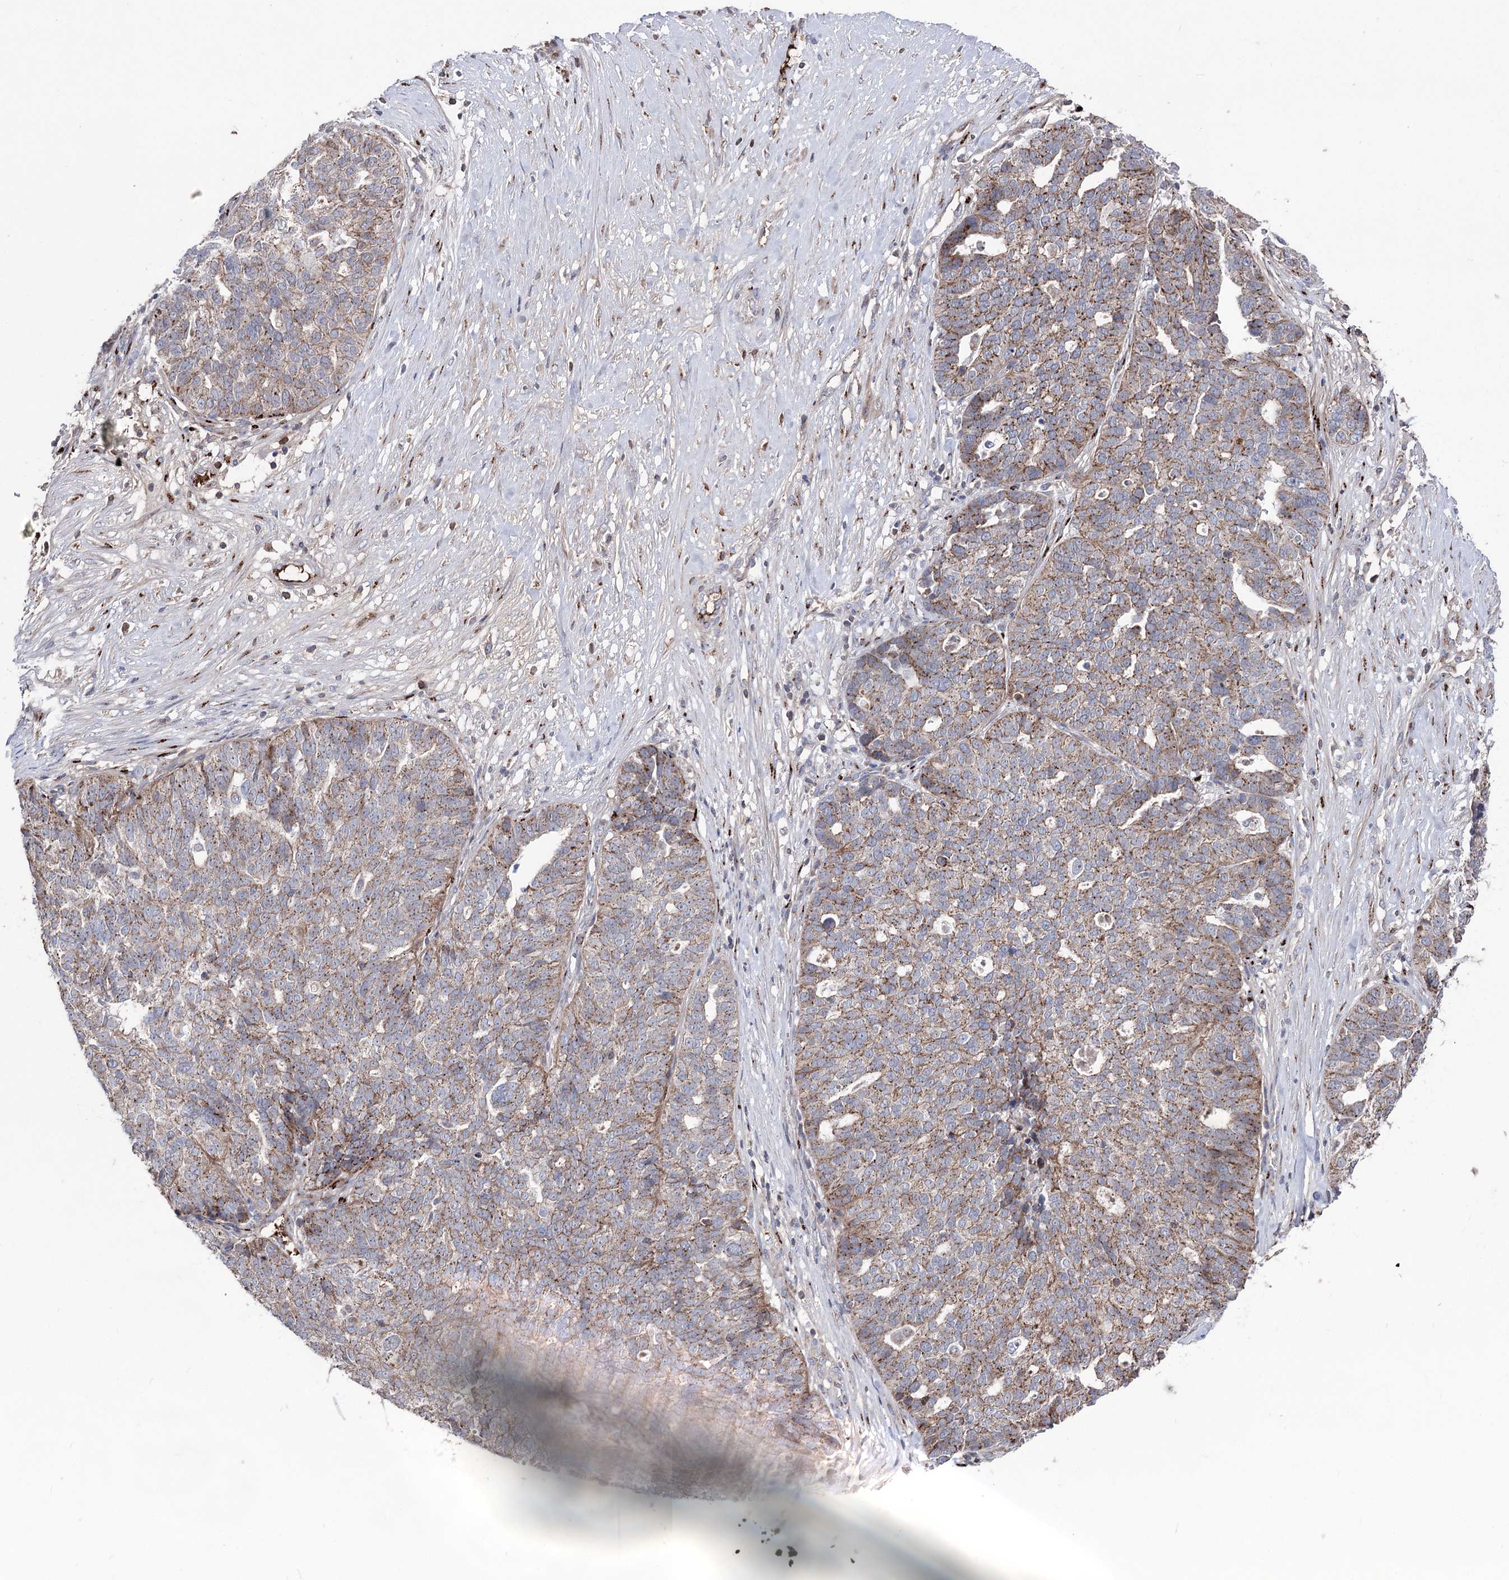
{"staining": {"intensity": "moderate", "quantity": "25%-75%", "location": "cytoplasmic/membranous"}, "tissue": "ovarian cancer", "cell_type": "Tumor cells", "image_type": "cancer", "snomed": [{"axis": "morphology", "description": "Cystadenocarcinoma, serous, NOS"}, {"axis": "topography", "description": "Ovary"}], "caption": "Immunohistochemical staining of human ovarian serous cystadenocarcinoma displays moderate cytoplasmic/membranous protein expression in approximately 25%-75% of tumor cells.", "gene": "ARHGAP20", "patient": {"sex": "female", "age": 59}}